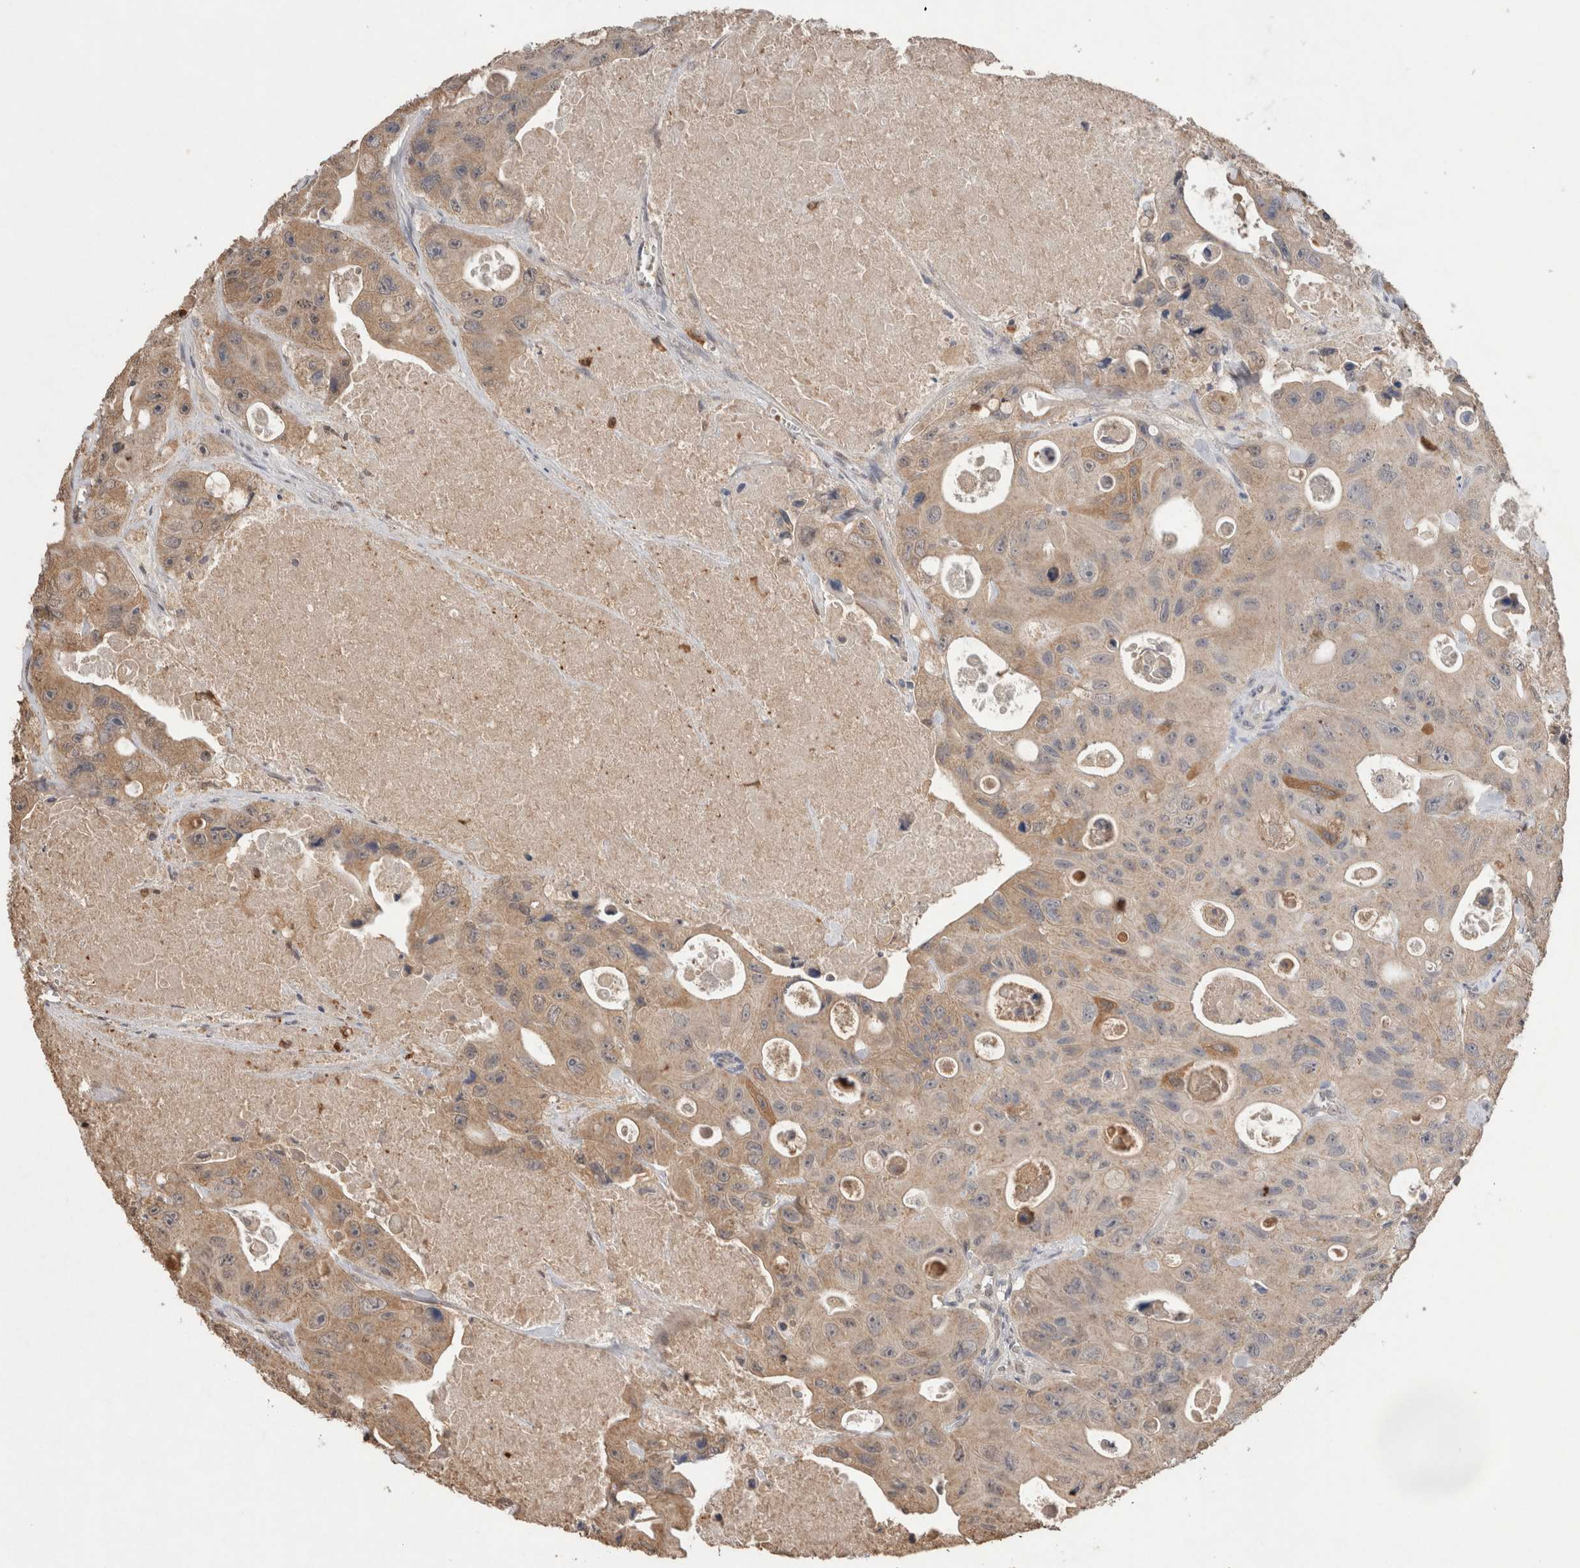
{"staining": {"intensity": "moderate", "quantity": ">75%", "location": "cytoplasmic/membranous"}, "tissue": "colorectal cancer", "cell_type": "Tumor cells", "image_type": "cancer", "snomed": [{"axis": "morphology", "description": "Adenocarcinoma, NOS"}, {"axis": "topography", "description": "Colon"}], "caption": "Immunohistochemical staining of human colorectal cancer displays medium levels of moderate cytoplasmic/membranous protein staining in about >75% of tumor cells.", "gene": "FABP7", "patient": {"sex": "female", "age": 46}}